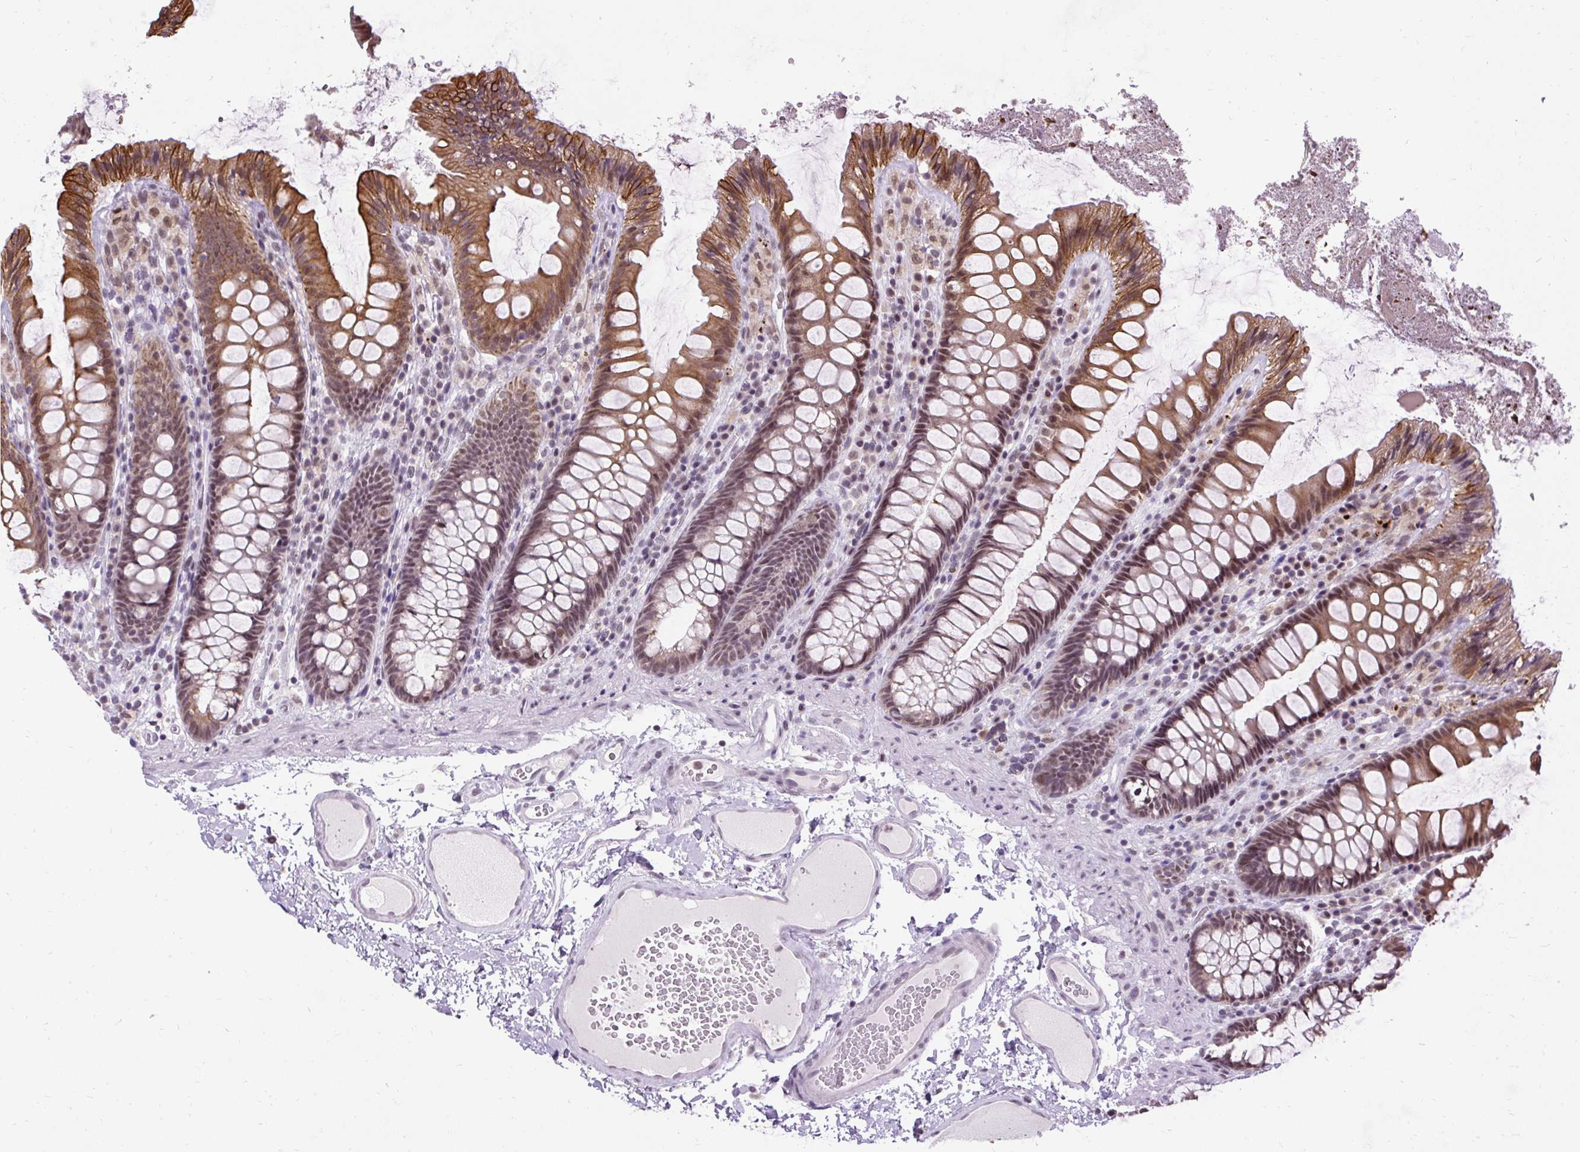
{"staining": {"intensity": "negative", "quantity": "none", "location": "none"}, "tissue": "colon", "cell_type": "Endothelial cells", "image_type": "normal", "snomed": [{"axis": "morphology", "description": "Normal tissue, NOS"}, {"axis": "topography", "description": "Colon"}], "caption": "IHC histopathology image of unremarkable colon: human colon stained with DAB (3,3'-diaminobenzidine) demonstrates no significant protein expression in endothelial cells. (Stains: DAB (3,3'-diaminobenzidine) IHC with hematoxylin counter stain, Microscopy: brightfield microscopy at high magnification).", "gene": "ZNF672", "patient": {"sex": "male", "age": 84}}